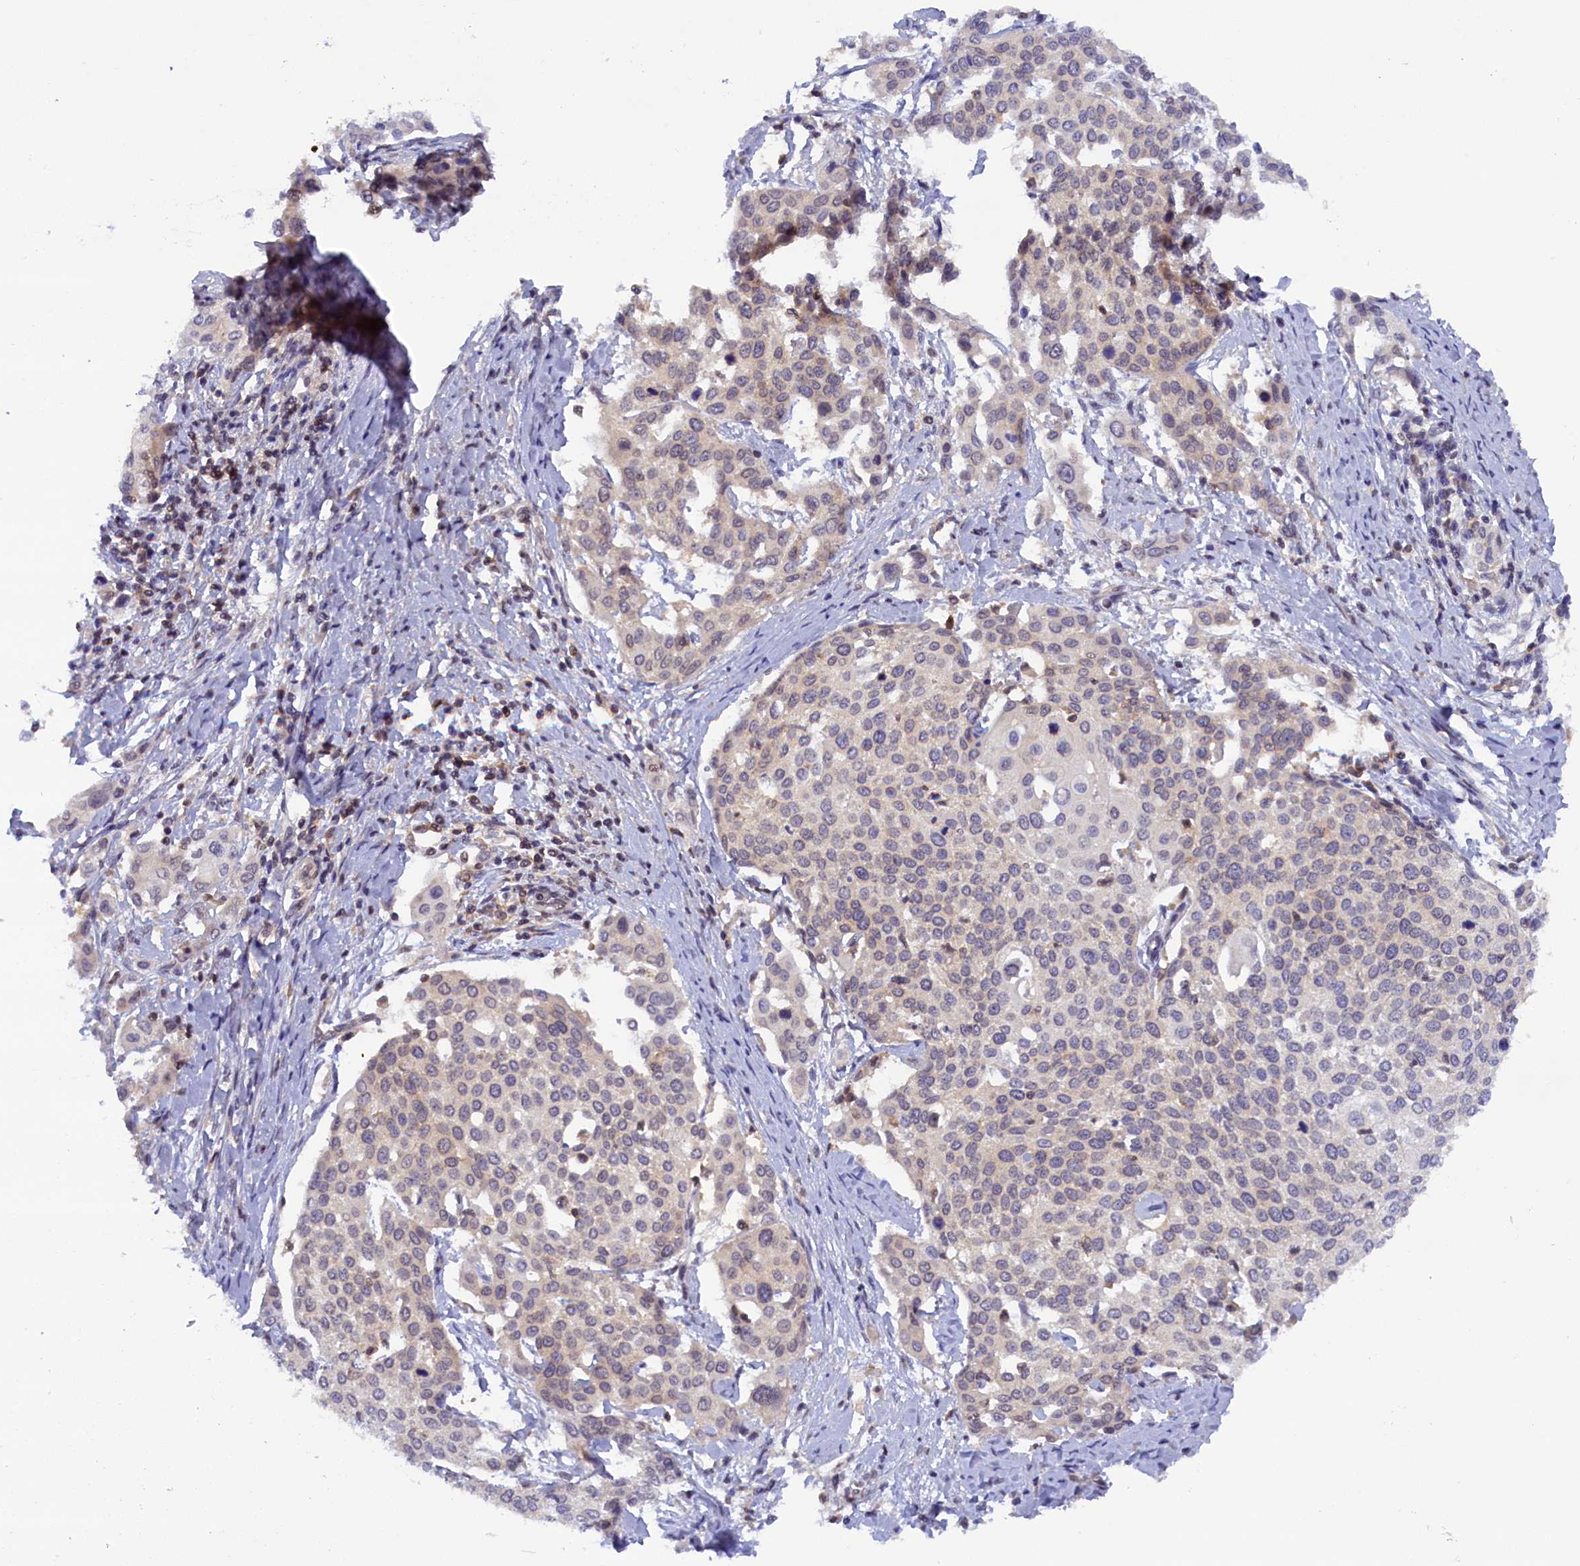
{"staining": {"intensity": "weak", "quantity": "<25%", "location": "cytoplasmic/membranous"}, "tissue": "cervical cancer", "cell_type": "Tumor cells", "image_type": "cancer", "snomed": [{"axis": "morphology", "description": "Squamous cell carcinoma, NOS"}, {"axis": "topography", "description": "Cervix"}], "caption": "IHC image of cervical cancer stained for a protein (brown), which exhibits no staining in tumor cells.", "gene": "TBCB", "patient": {"sex": "female", "age": 44}}